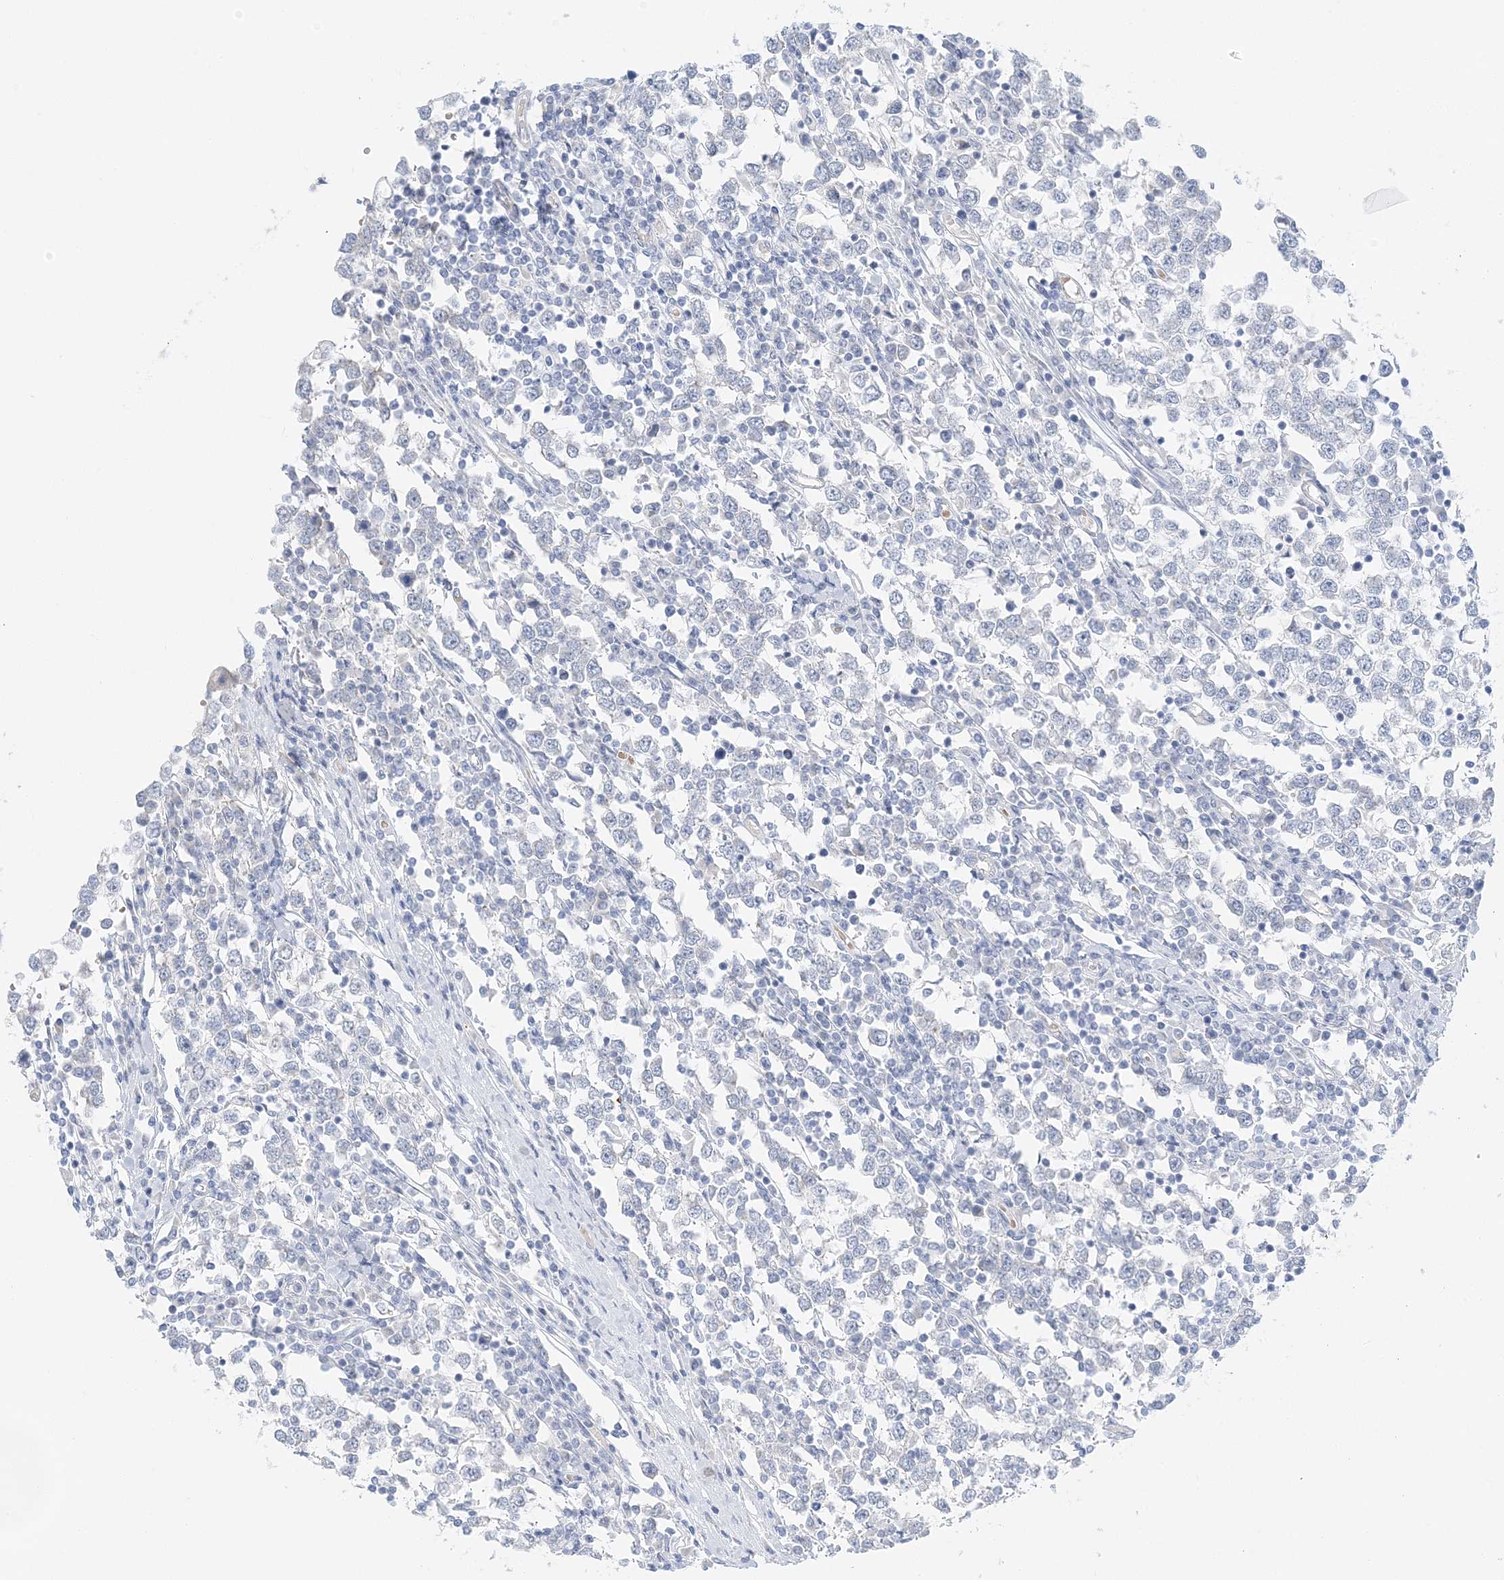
{"staining": {"intensity": "negative", "quantity": "none", "location": "none"}, "tissue": "testis cancer", "cell_type": "Tumor cells", "image_type": "cancer", "snomed": [{"axis": "morphology", "description": "Seminoma, NOS"}, {"axis": "topography", "description": "Testis"}], "caption": "Immunohistochemical staining of testis cancer displays no significant expression in tumor cells.", "gene": "VILL", "patient": {"sex": "male", "age": 65}}